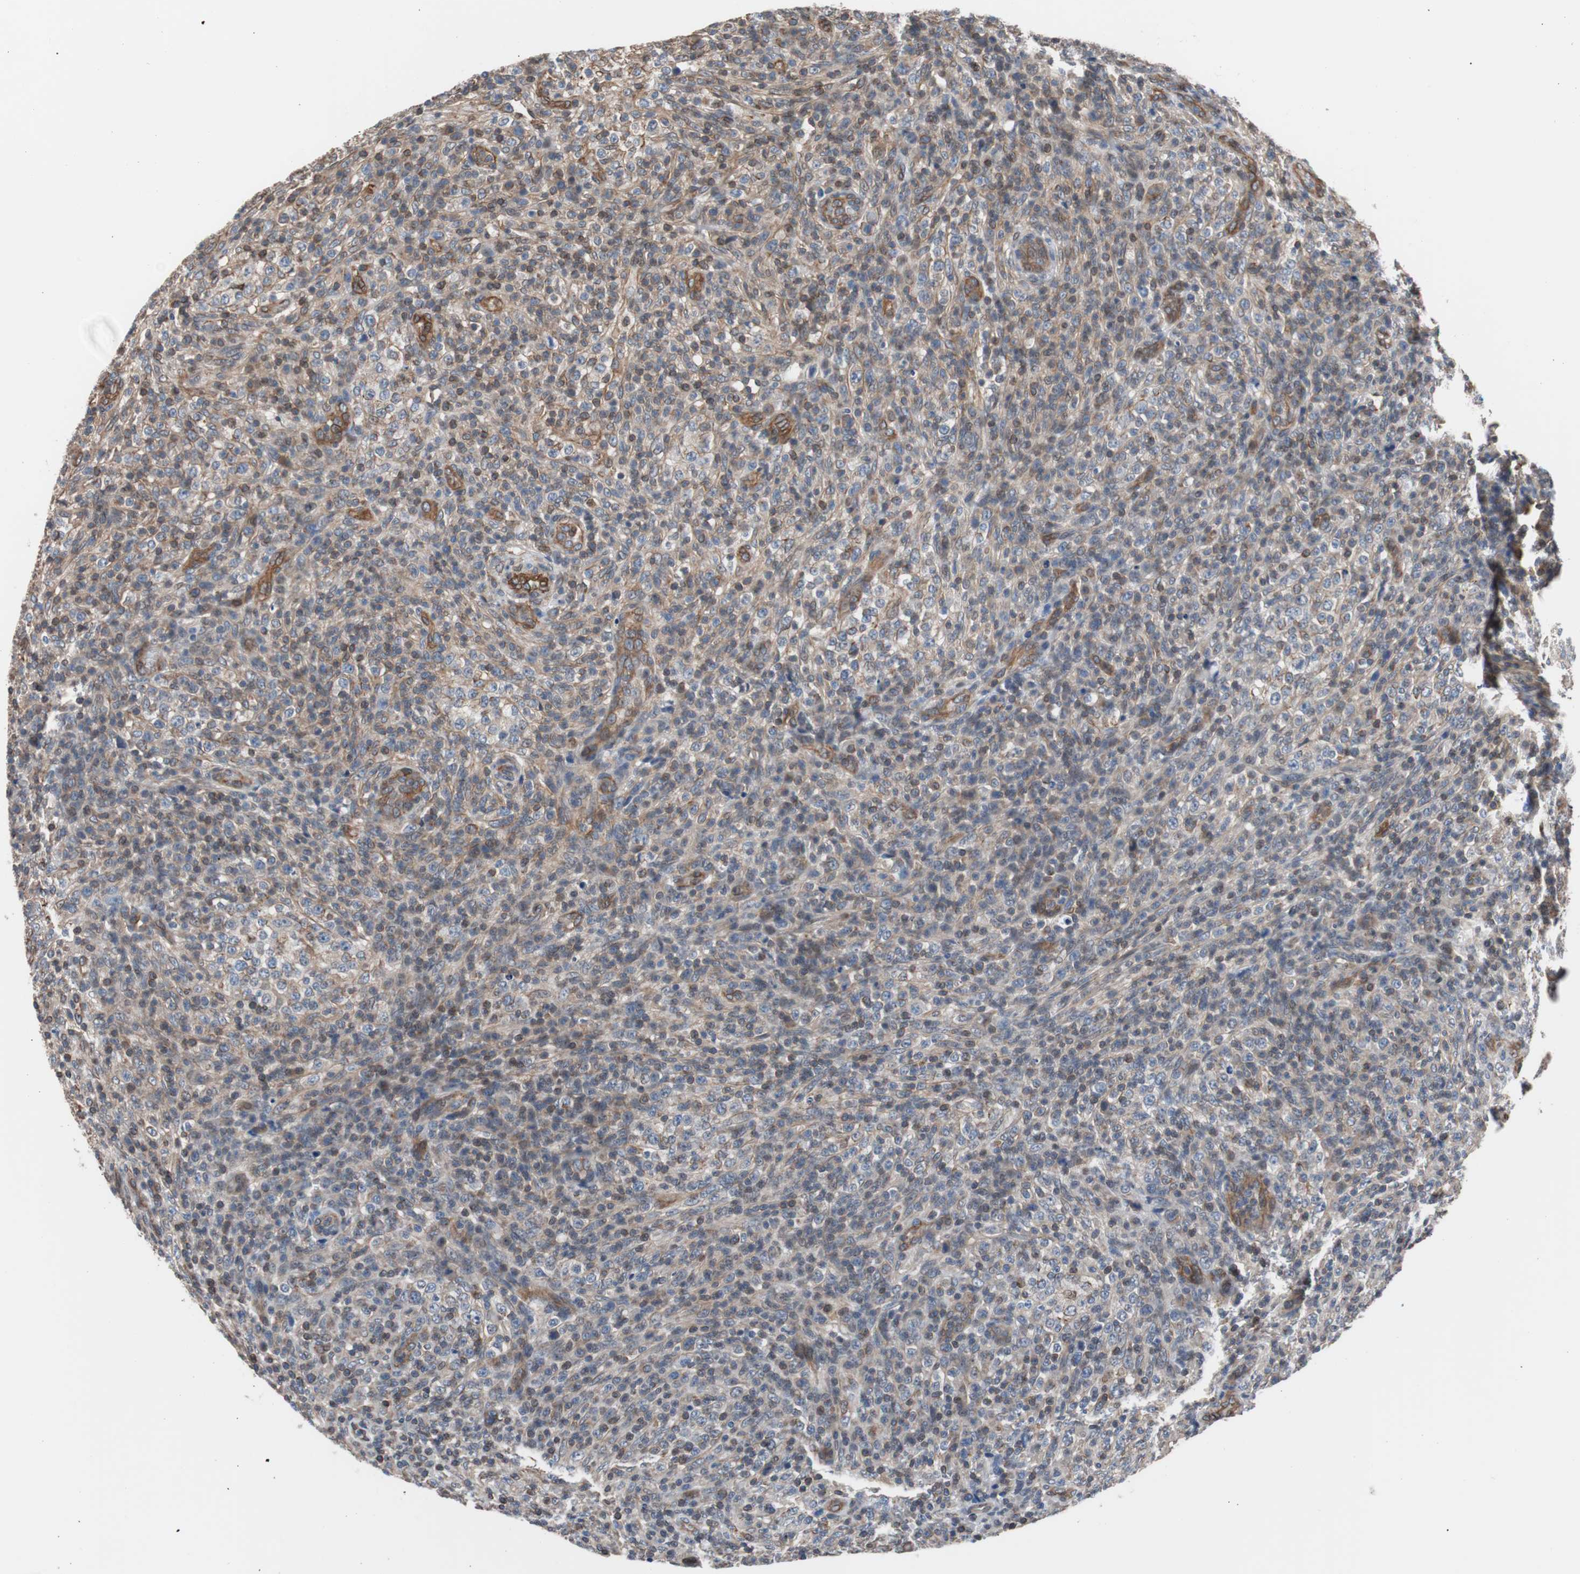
{"staining": {"intensity": "weak", "quantity": "25%-75%", "location": "cytoplasmic/membranous"}, "tissue": "lymphoma", "cell_type": "Tumor cells", "image_type": "cancer", "snomed": [{"axis": "morphology", "description": "Malignant lymphoma, non-Hodgkin's type, High grade"}, {"axis": "topography", "description": "Lymph node"}], "caption": "This is a micrograph of IHC staining of lymphoma, which shows weak expression in the cytoplasmic/membranous of tumor cells.", "gene": "KIF3B", "patient": {"sex": "female", "age": 76}}